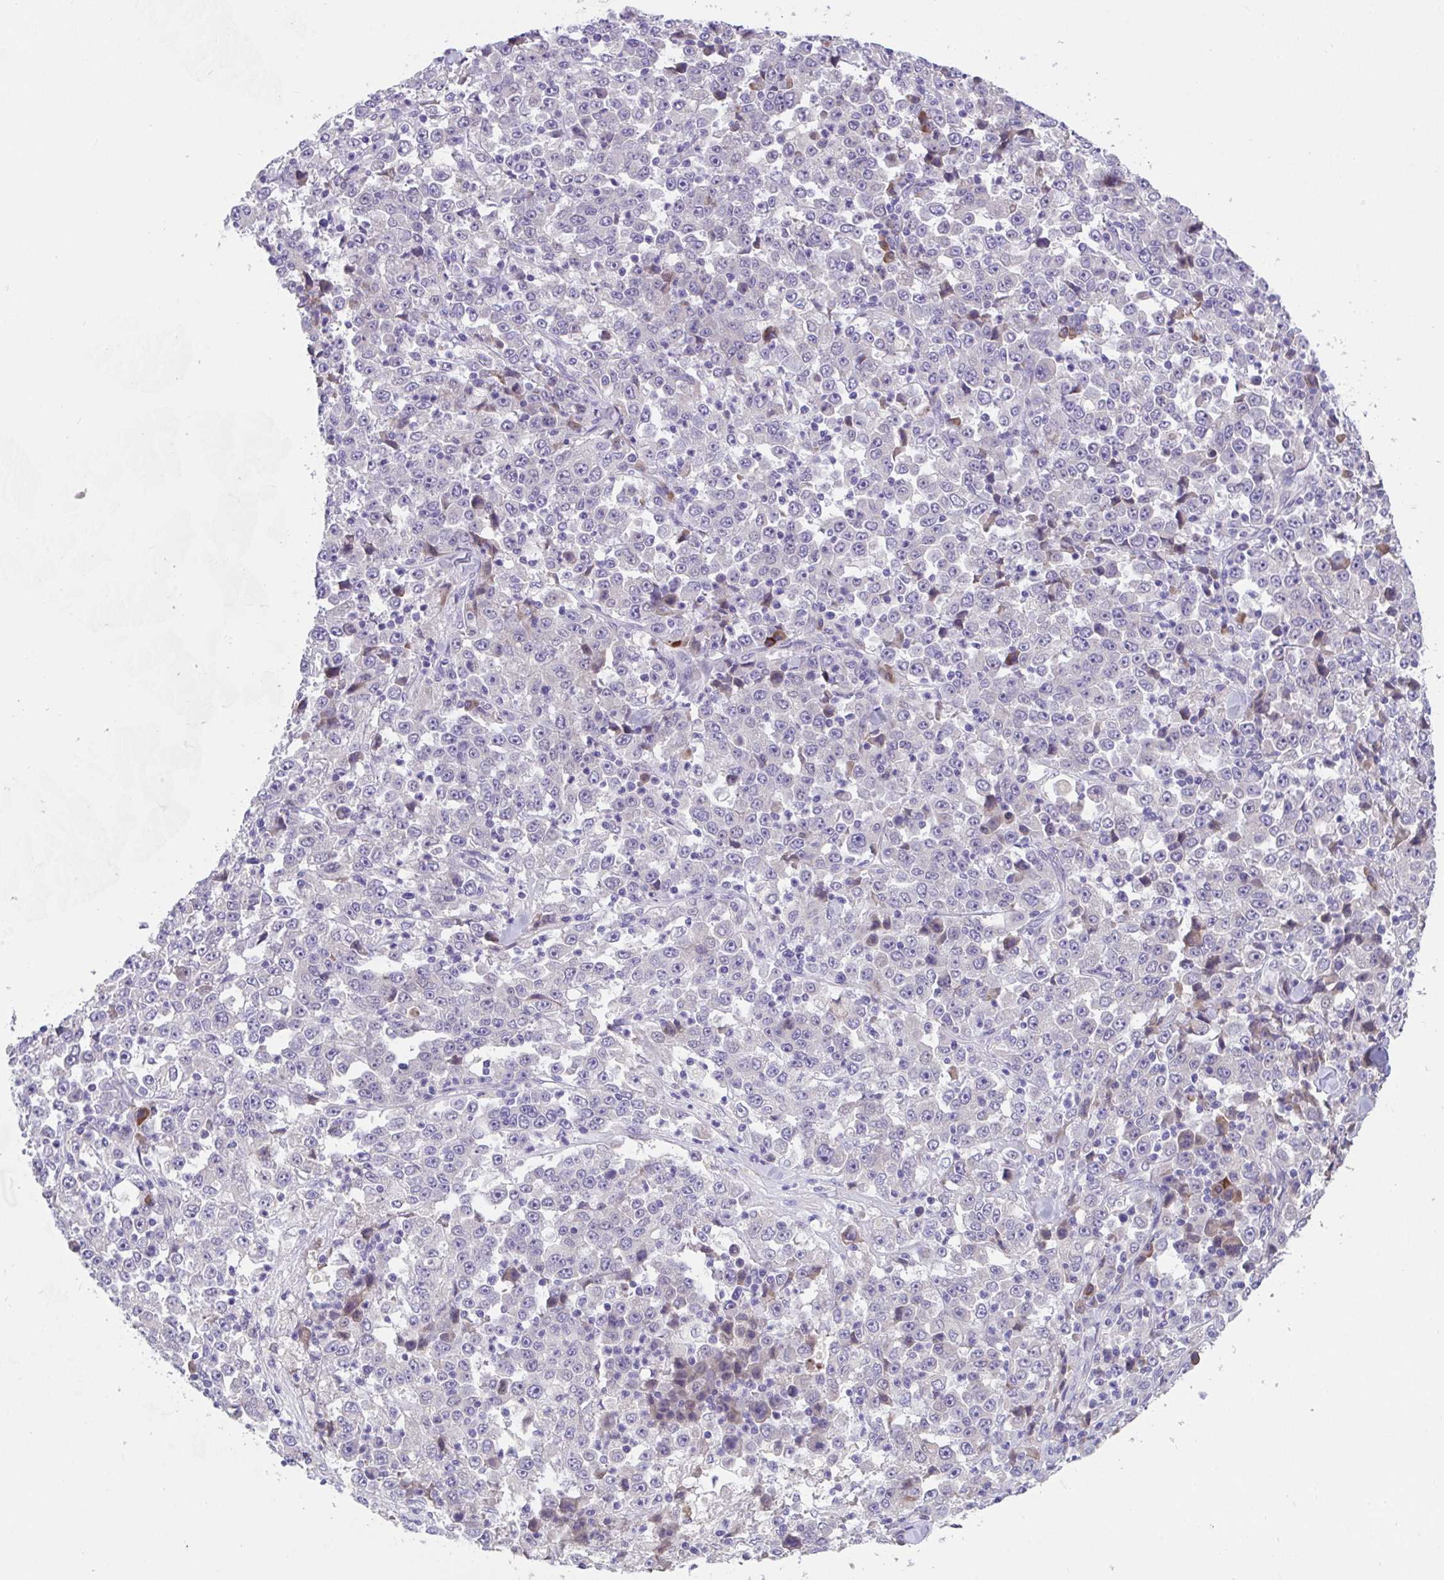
{"staining": {"intensity": "negative", "quantity": "none", "location": "none"}, "tissue": "stomach cancer", "cell_type": "Tumor cells", "image_type": "cancer", "snomed": [{"axis": "morphology", "description": "Normal tissue, NOS"}, {"axis": "morphology", "description": "Adenocarcinoma, NOS"}, {"axis": "topography", "description": "Stomach, upper"}, {"axis": "topography", "description": "Stomach"}], "caption": "This is an IHC photomicrograph of human stomach cancer (adenocarcinoma). There is no positivity in tumor cells.", "gene": "SUSD4", "patient": {"sex": "male", "age": 59}}